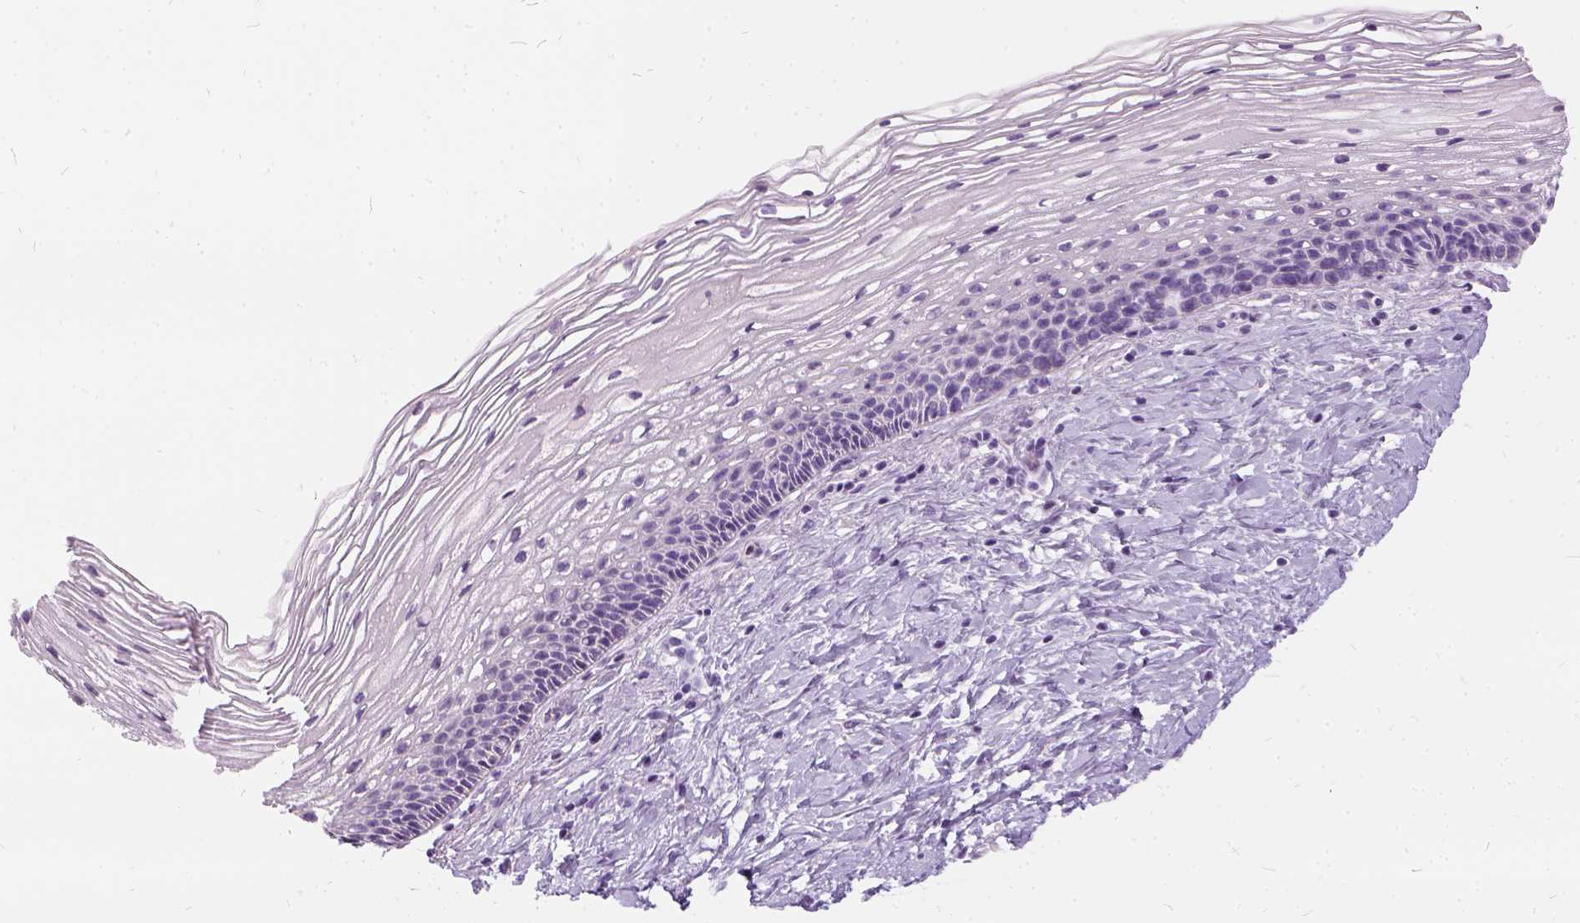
{"staining": {"intensity": "negative", "quantity": "none", "location": "none"}, "tissue": "cervix", "cell_type": "Glandular cells", "image_type": "normal", "snomed": [{"axis": "morphology", "description": "Normal tissue, NOS"}, {"axis": "topography", "description": "Cervix"}], "caption": "Immunohistochemistry of normal cervix shows no expression in glandular cells.", "gene": "FDX1", "patient": {"sex": "female", "age": 34}}